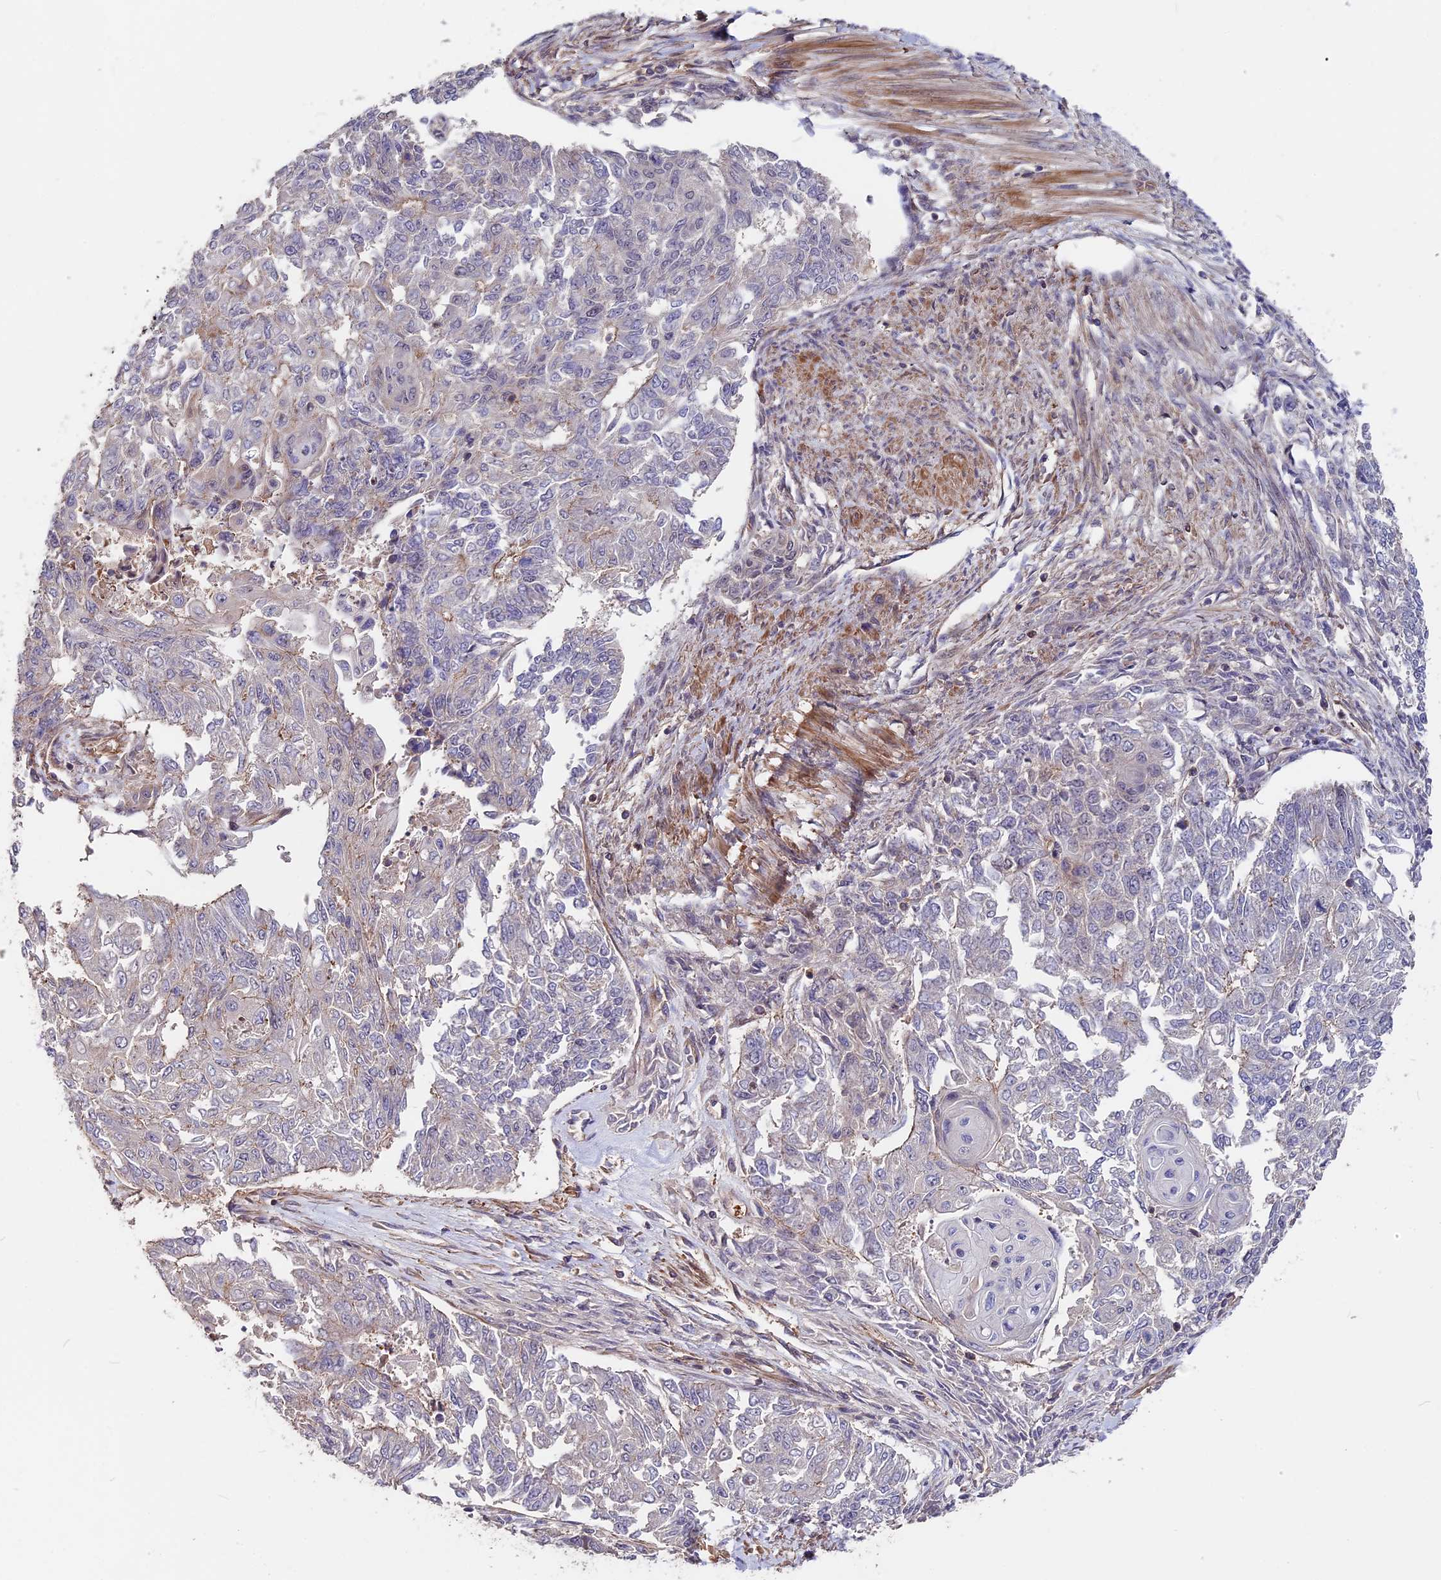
{"staining": {"intensity": "weak", "quantity": "<25%", "location": "cytoplasmic/membranous"}, "tissue": "endometrial cancer", "cell_type": "Tumor cells", "image_type": "cancer", "snomed": [{"axis": "morphology", "description": "Adenocarcinoma, NOS"}, {"axis": "topography", "description": "Endometrium"}], "caption": "A high-resolution micrograph shows IHC staining of adenocarcinoma (endometrial), which demonstrates no significant staining in tumor cells.", "gene": "ZC3H10", "patient": {"sex": "female", "age": 32}}